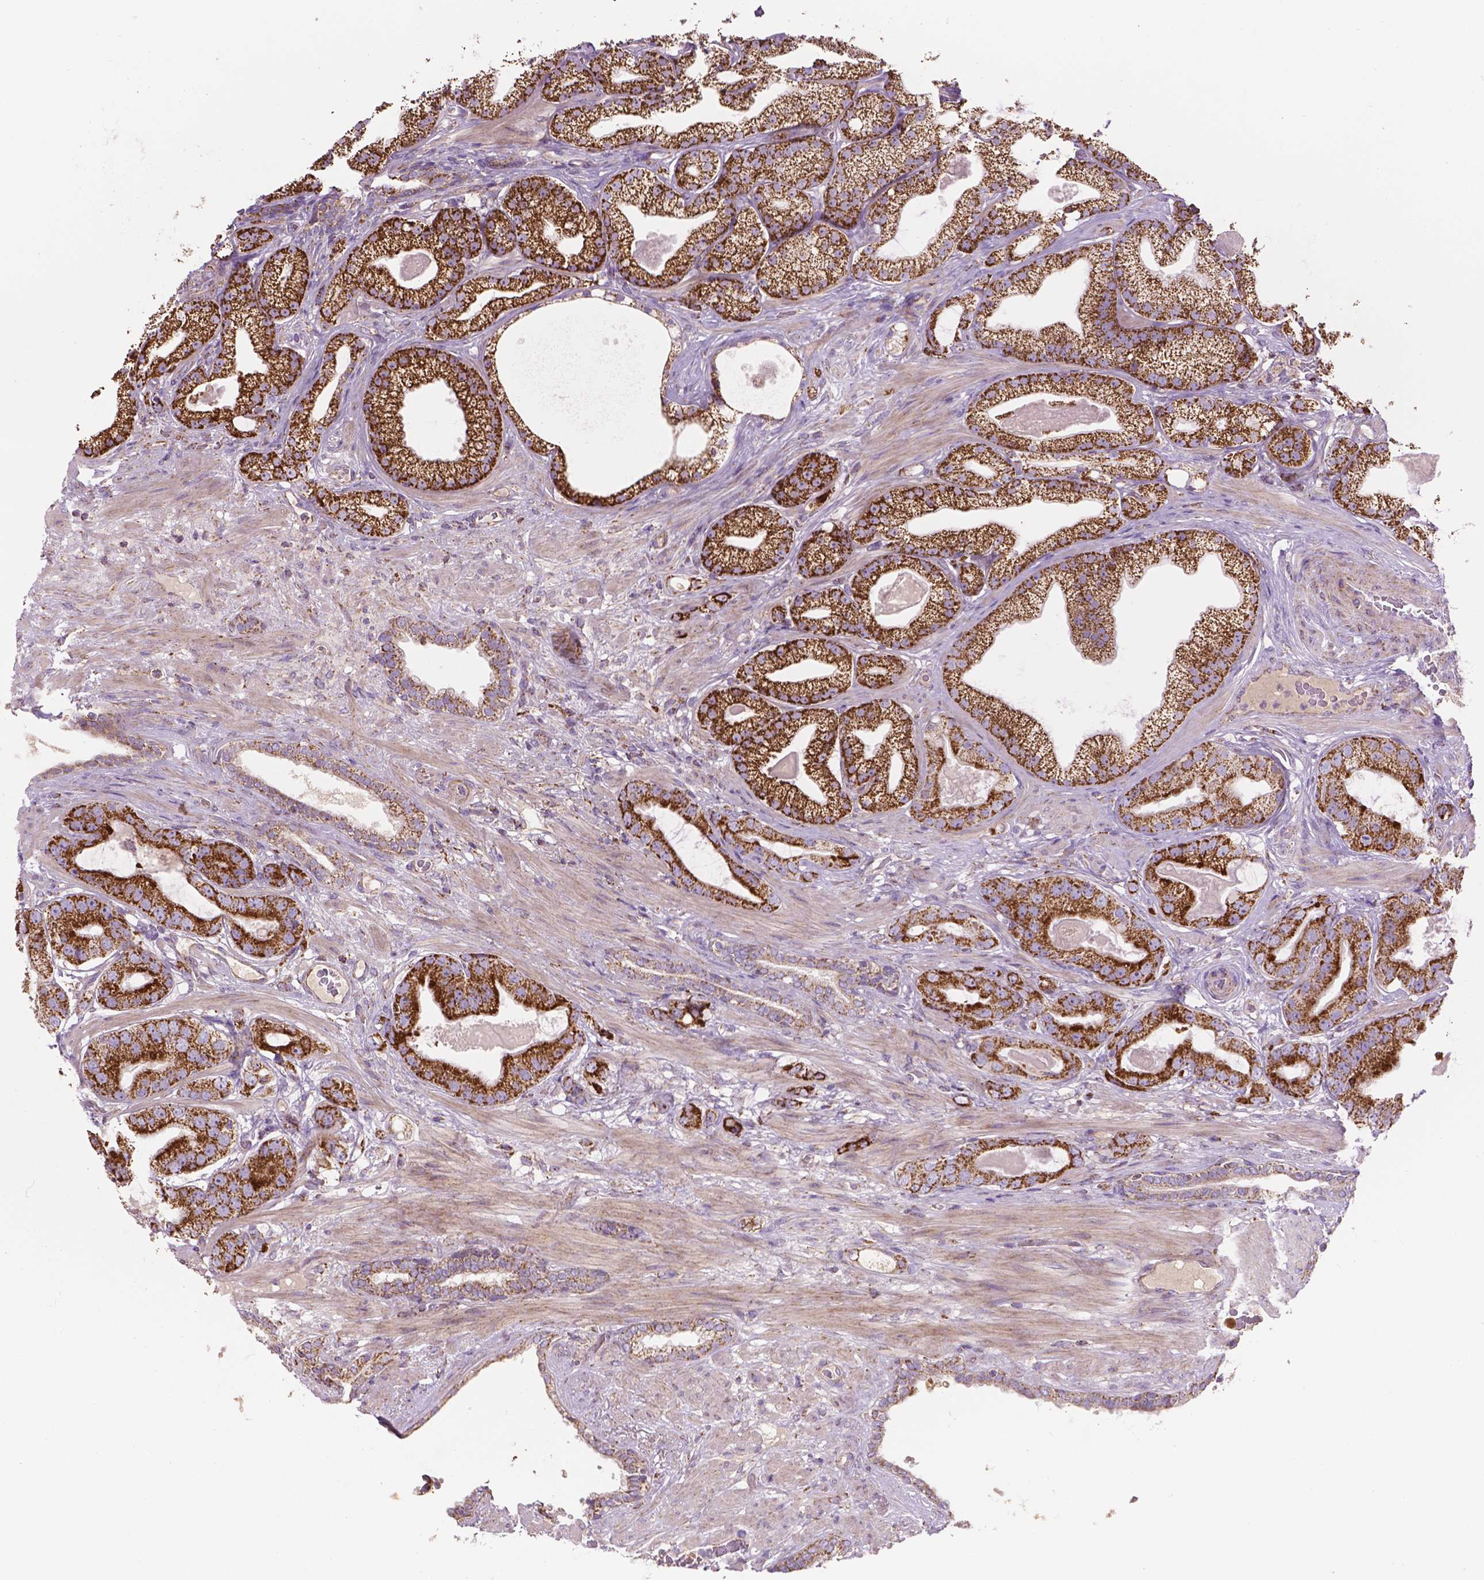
{"staining": {"intensity": "strong", "quantity": ">75%", "location": "cytoplasmic/membranous"}, "tissue": "prostate cancer", "cell_type": "Tumor cells", "image_type": "cancer", "snomed": [{"axis": "morphology", "description": "Adenocarcinoma, Low grade"}, {"axis": "topography", "description": "Prostate"}], "caption": "Immunohistochemical staining of prostate cancer displays high levels of strong cytoplasmic/membranous protein staining in about >75% of tumor cells. The staining was performed using DAB to visualize the protein expression in brown, while the nuclei were stained in blue with hematoxylin (Magnification: 20x).", "gene": "PIBF1", "patient": {"sex": "male", "age": 57}}